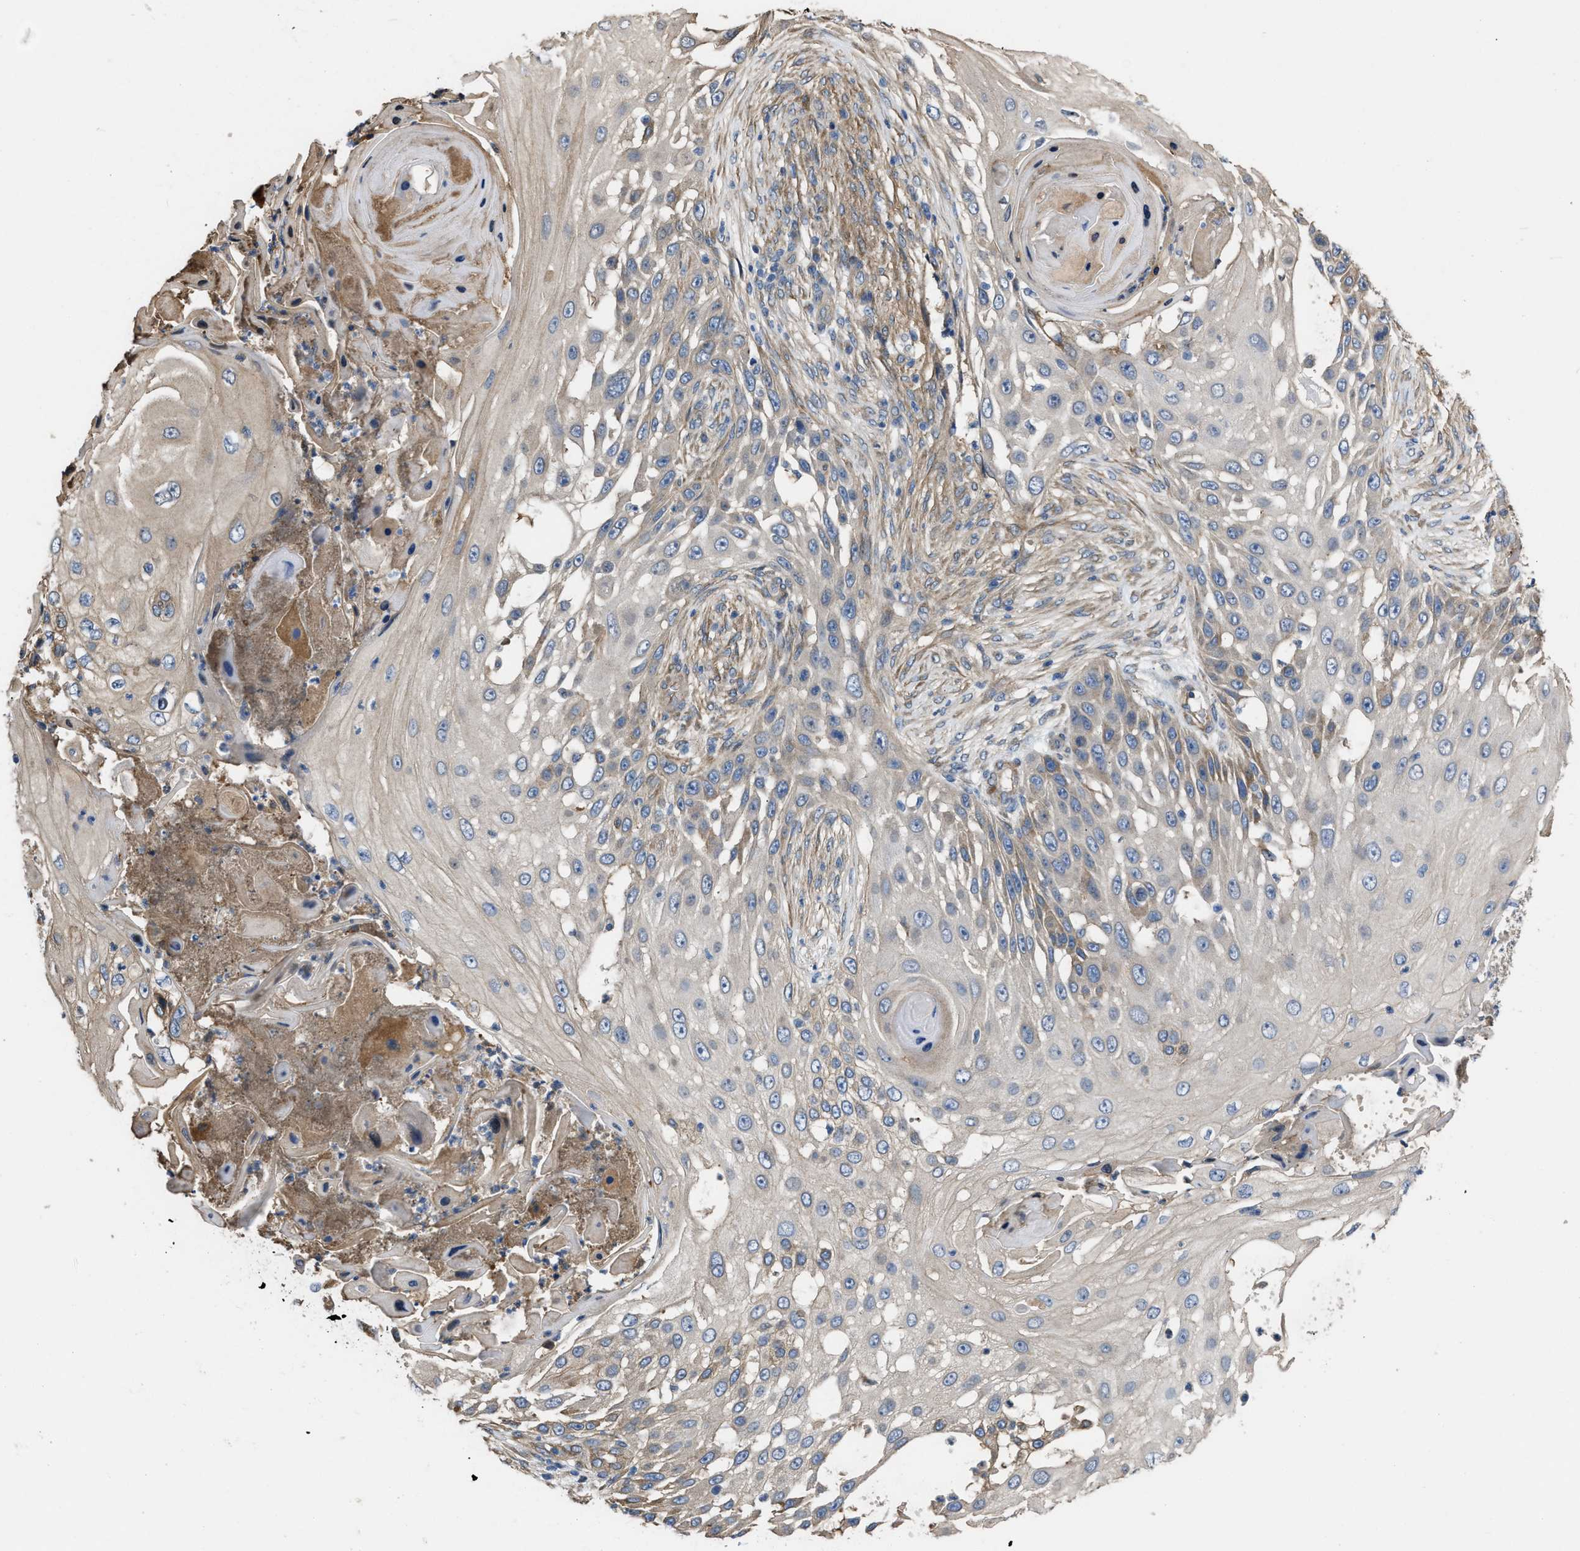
{"staining": {"intensity": "weak", "quantity": "<25%", "location": "cytoplasmic/membranous"}, "tissue": "skin cancer", "cell_type": "Tumor cells", "image_type": "cancer", "snomed": [{"axis": "morphology", "description": "Squamous cell carcinoma, NOS"}, {"axis": "topography", "description": "Skin"}], "caption": "Tumor cells show no significant staining in skin squamous cell carcinoma.", "gene": "SLC4A11", "patient": {"sex": "female", "age": 44}}